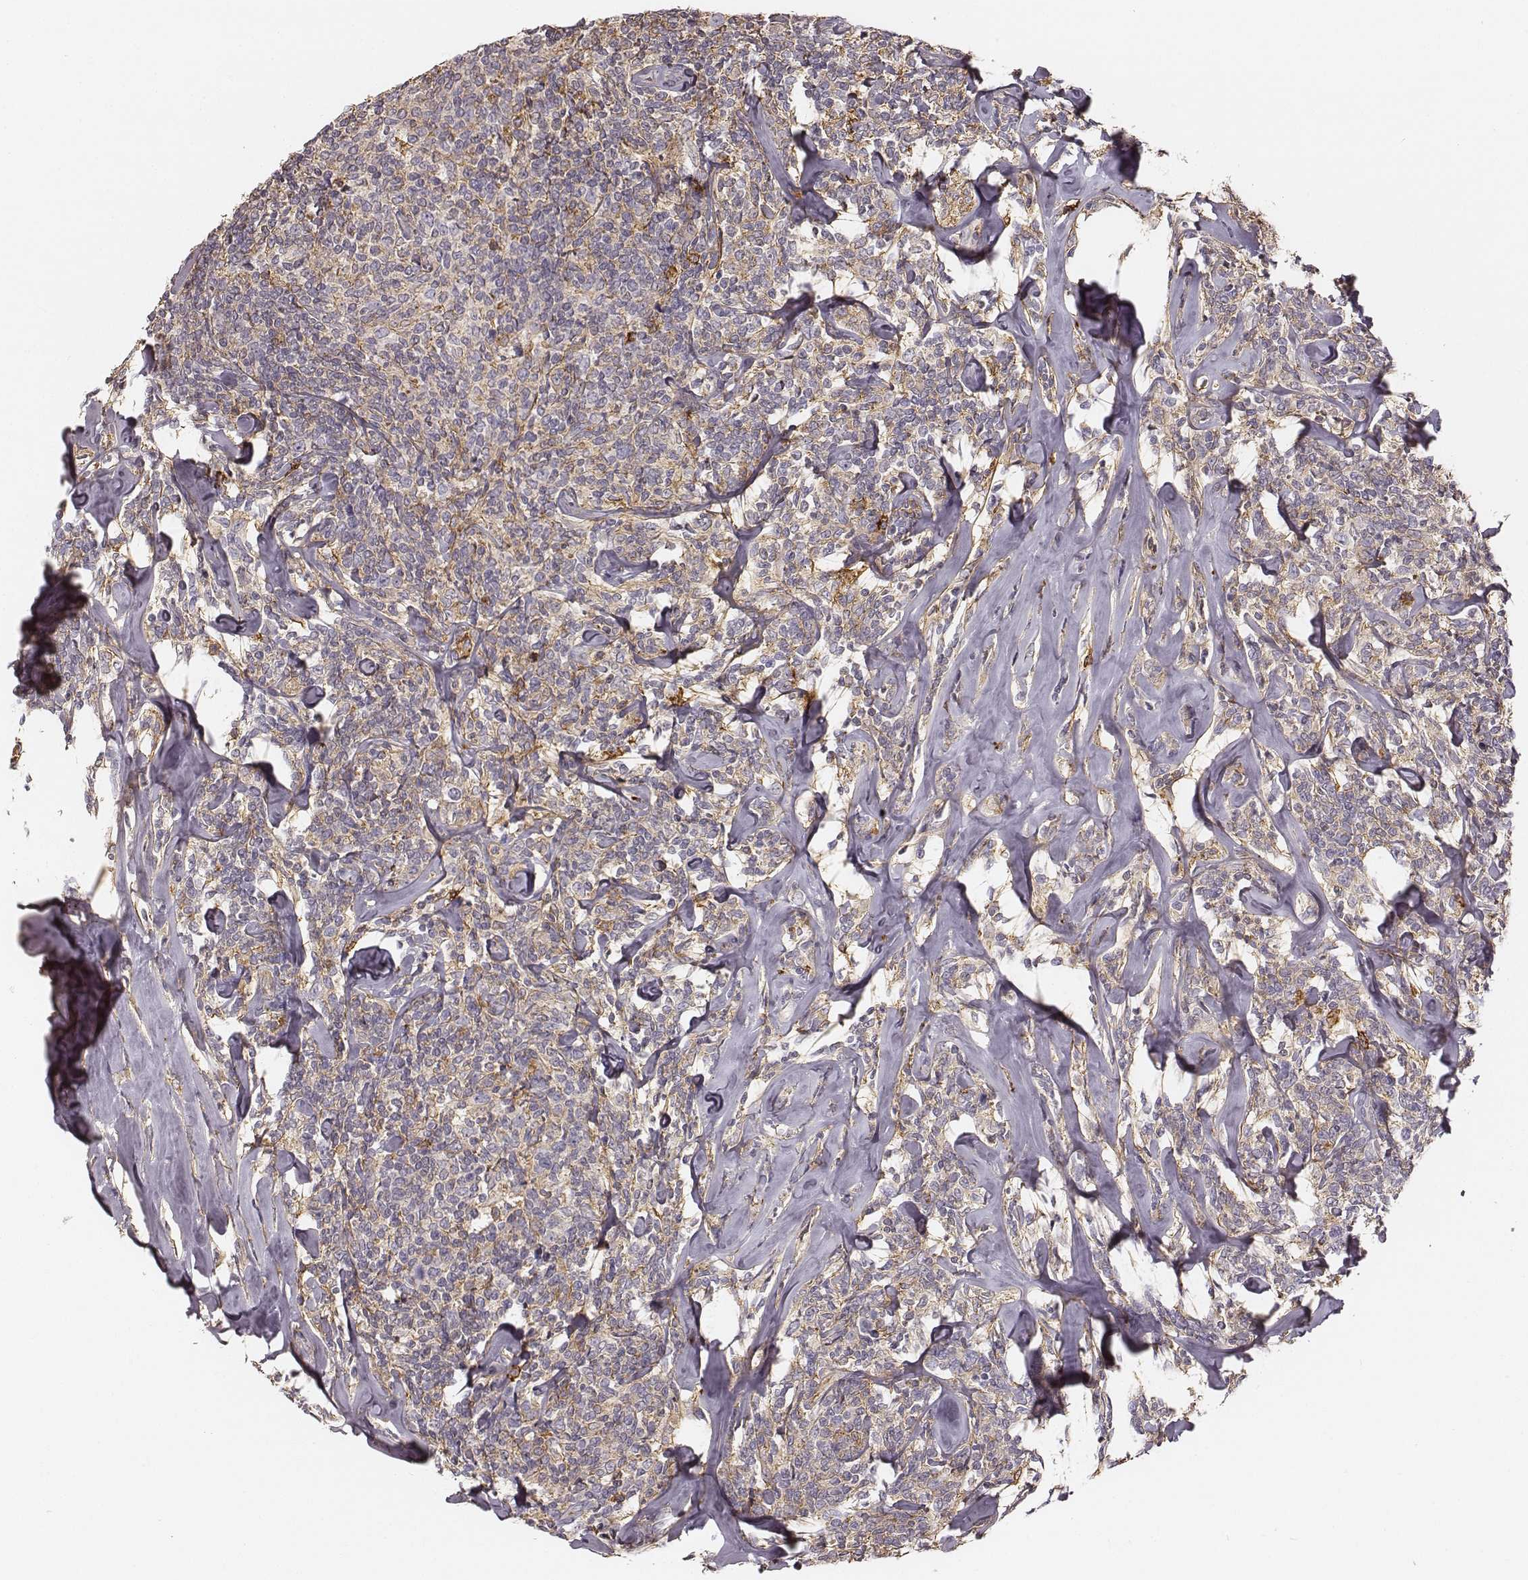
{"staining": {"intensity": "weak", "quantity": ">75%", "location": "cytoplasmic/membranous"}, "tissue": "lymphoma", "cell_type": "Tumor cells", "image_type": "cancer", "snomed": [{"axis": "morphology", "description": "Malignant lymphoma, non-Hodgkin's type, Low grade"}, {"axis": "topography", "description": "Lymph node"}], "caption": "The image displays immunohistochemical staining of lymphoma. There is weak cytoplasmic/membranous positivity is present in about >75% of tumor cells.", "gene": "ZYX", "patient": {"sex": "female", "age": 56}}